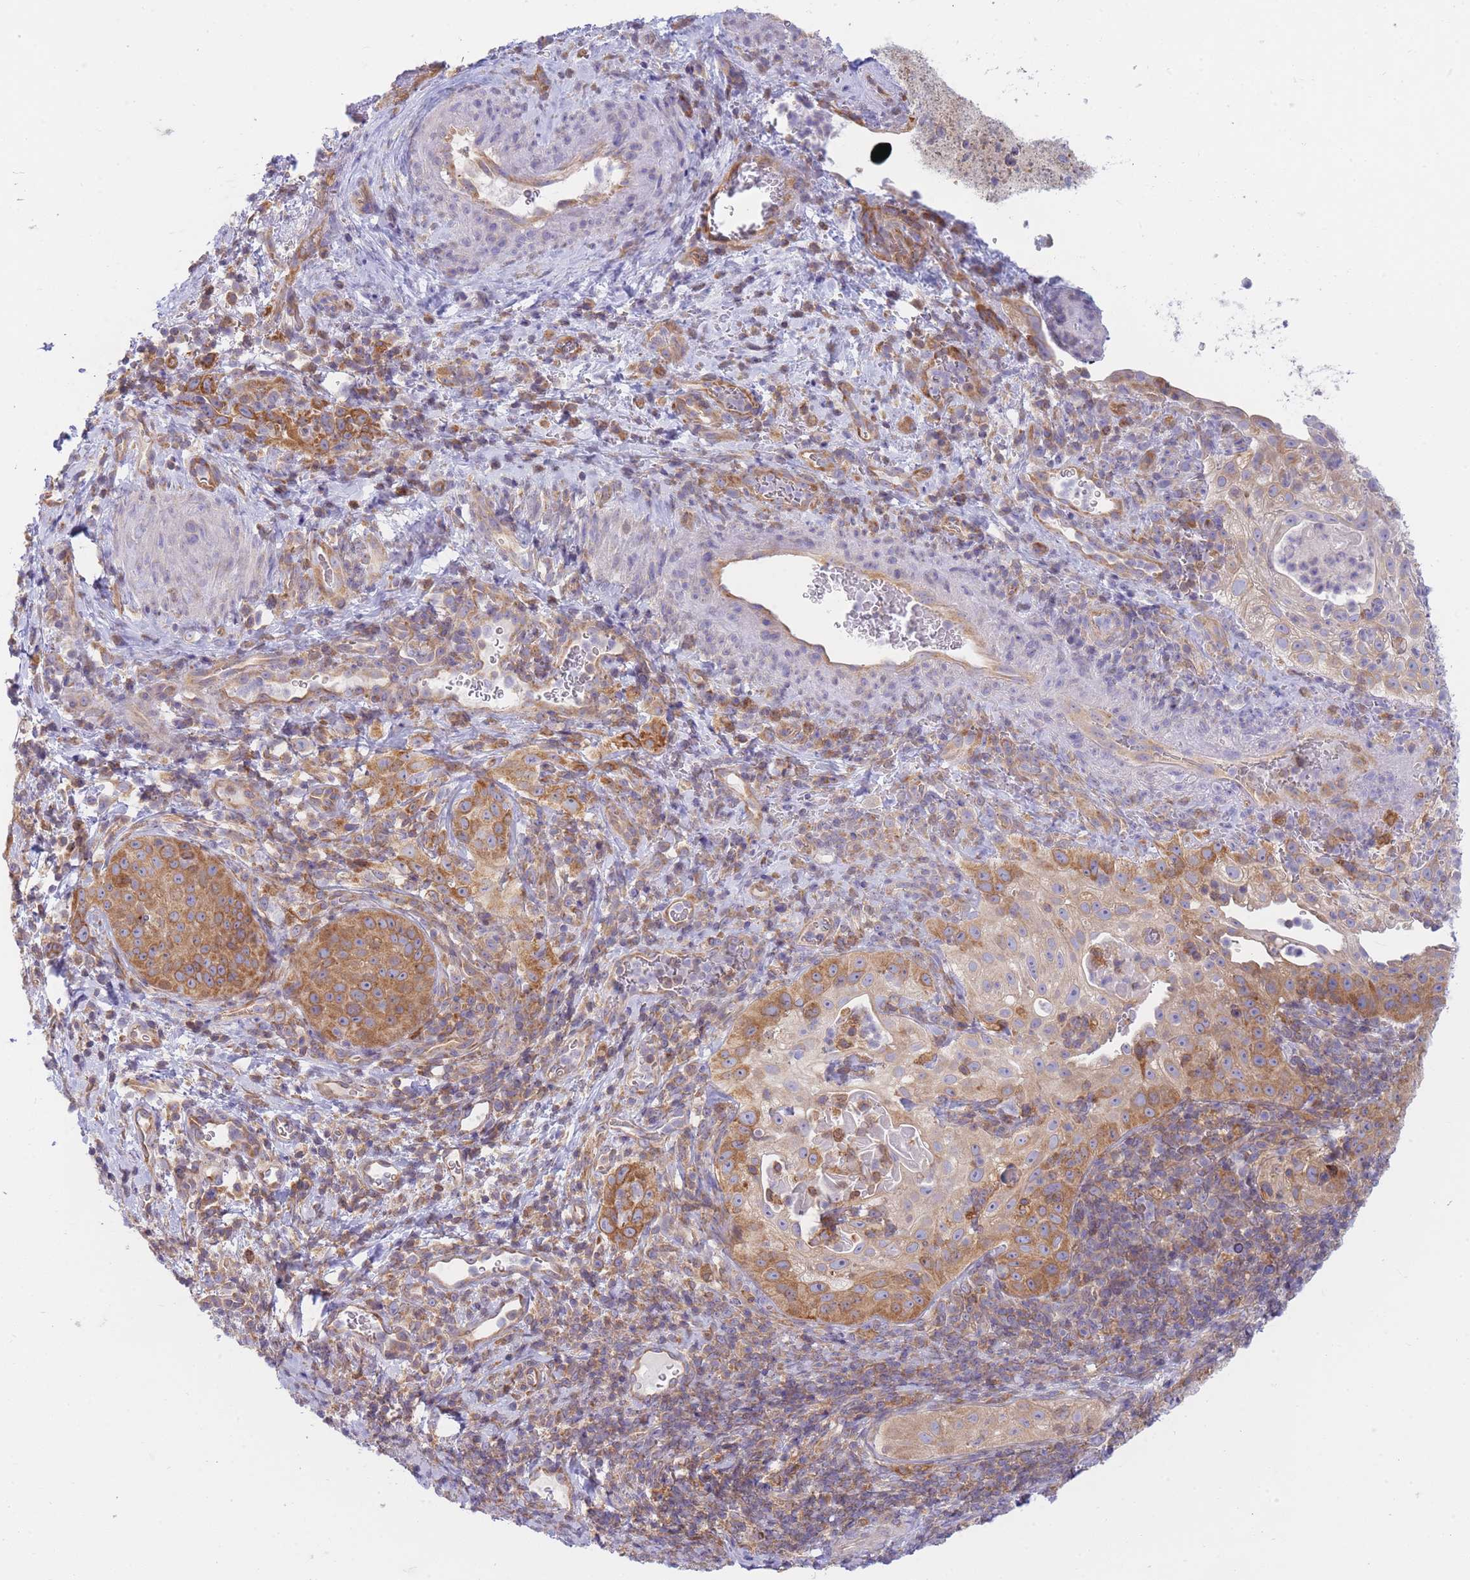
{"staining": {"intensity": "moderate", "quantity": ">75%", "location": "cytoplasmic/membranous"}, "tissue": "cervical cancer", "cell_type": "Tumor cells", "image_type": "cancer", "snomed": [{"axis": "morphology", "description": "Squamous cell carcinoma, NOS"}, {"axis": "topography", "description": "Cervix"}], "caption": "Tumor cells demonstrate medium levels of moderate cytoplasmic/membranous positivity in approximately >75% of cells in cervical cancer.", "gene": "SH2B2", "patient": {"sex": "female", "age": 52}}